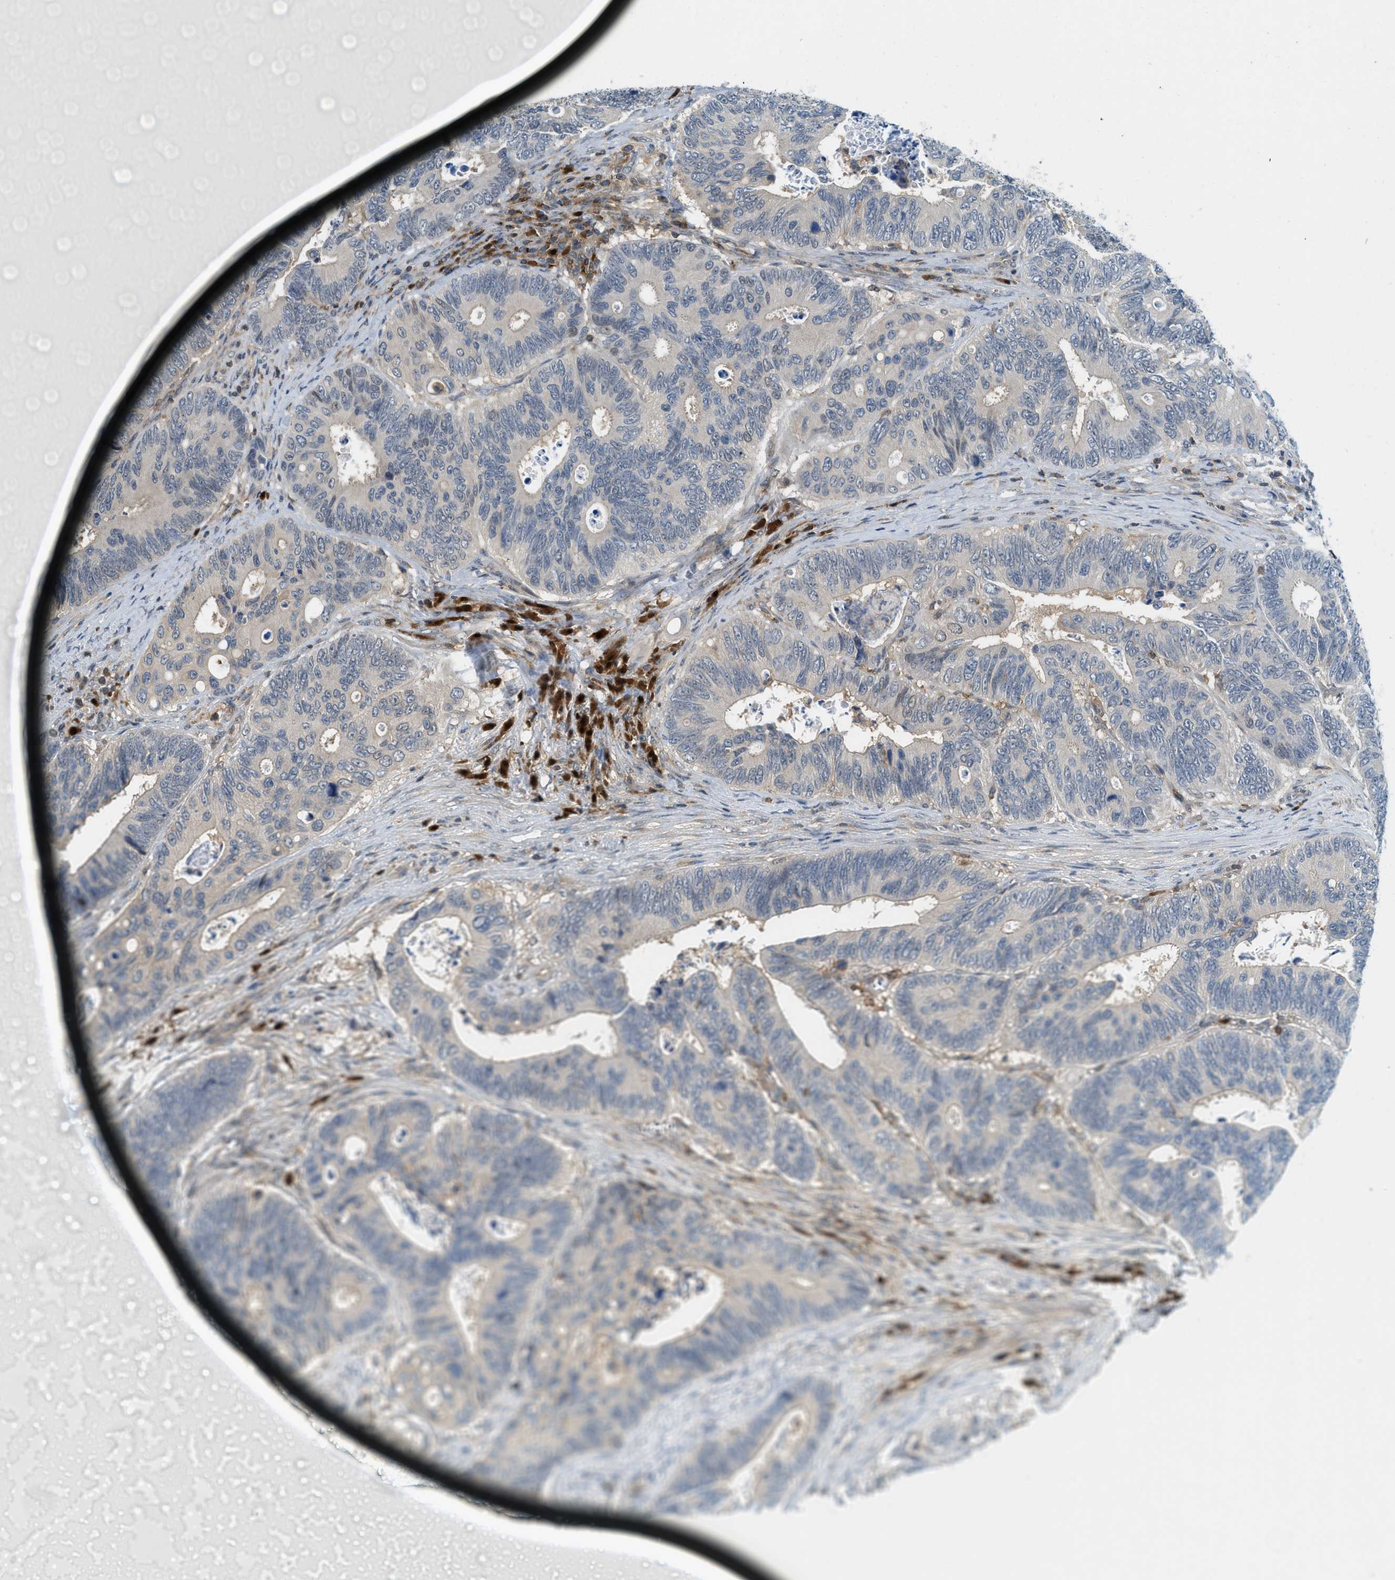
{"staining": {"intensity": "weak", "quantity": "<25%", "location": "cytoplasmic/membranous"}, "tissue": "colorectal cancer", "cell_type": "Tumor cells", "image_type": "cancer", "snomed": [{"axis": "morphology", "description": "Inflammation, NOS"}, {"axis": "morphology", "description": "Adenocarcinoma, NOS"}, {"axis": "topography", "description": "Colon"}], "caption": "Colorectal adenocarcinoma was stained to show a protein in brown. There is no significant expression in tumor cells.", "gene": "GMPPB", "patient": {"sex": "male", "age": 72}}